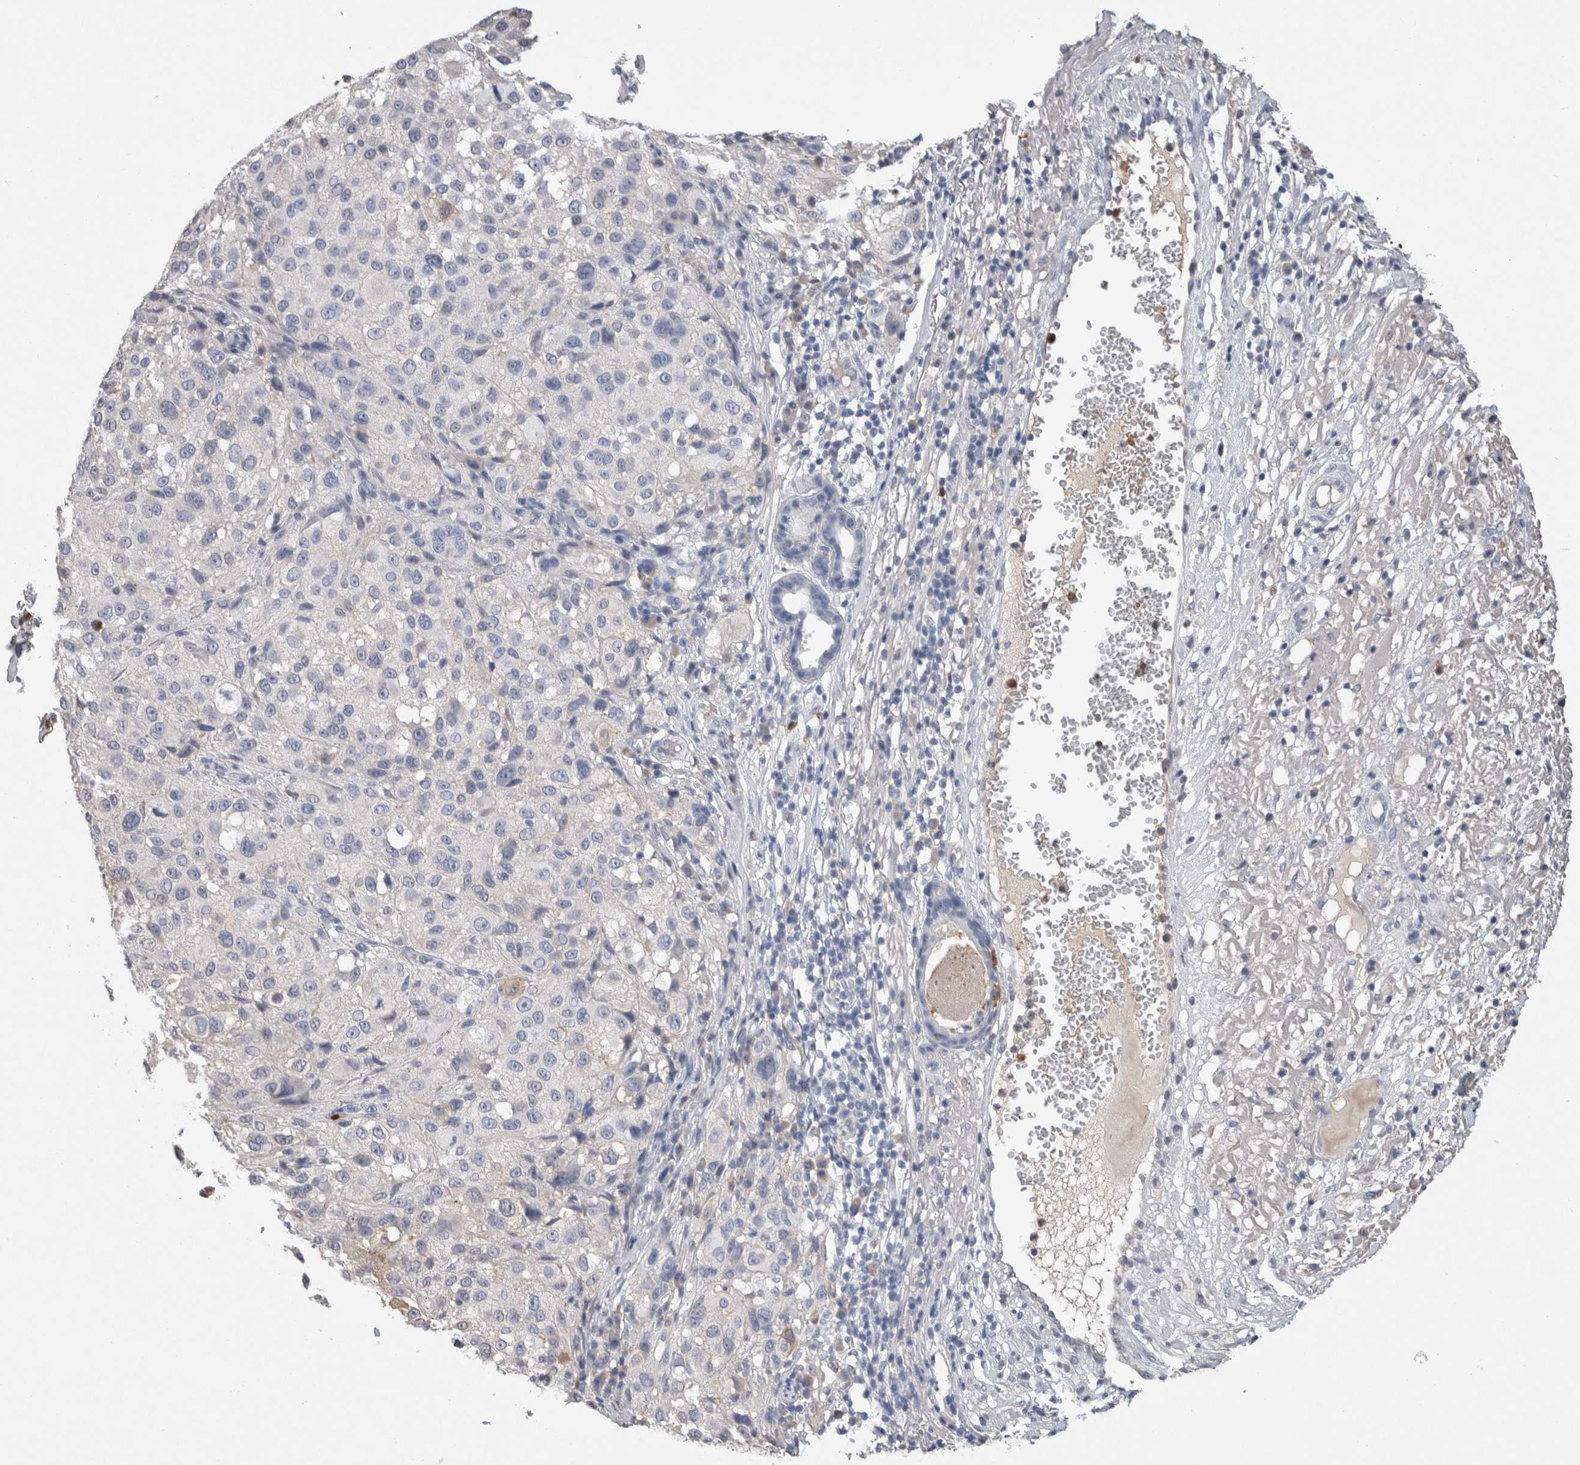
{"staining": {"intensity": "negative", "quantity": "none", "location": "none"}, "tissue": "melanoma", "cell_type": "Tumor cells", "image_type": "cancer", "snomed": [{"axis": "morphology", "description": "Necrosis, NOS"}, {"axis": "morphology", "description": "Malignant melanoma, NOS"}, {"axis": "topography", "description": "Skin"}], "caption": "Tumor cells show no significant protein positivity in melanoma. The staining is performed using DAB (3,3'-diaminobenzidine) brown chromogen with nuclei counter-stained in using hematoxylin.", "gene": "FABP7", "patient": {"sex": "female", "age": 87}}